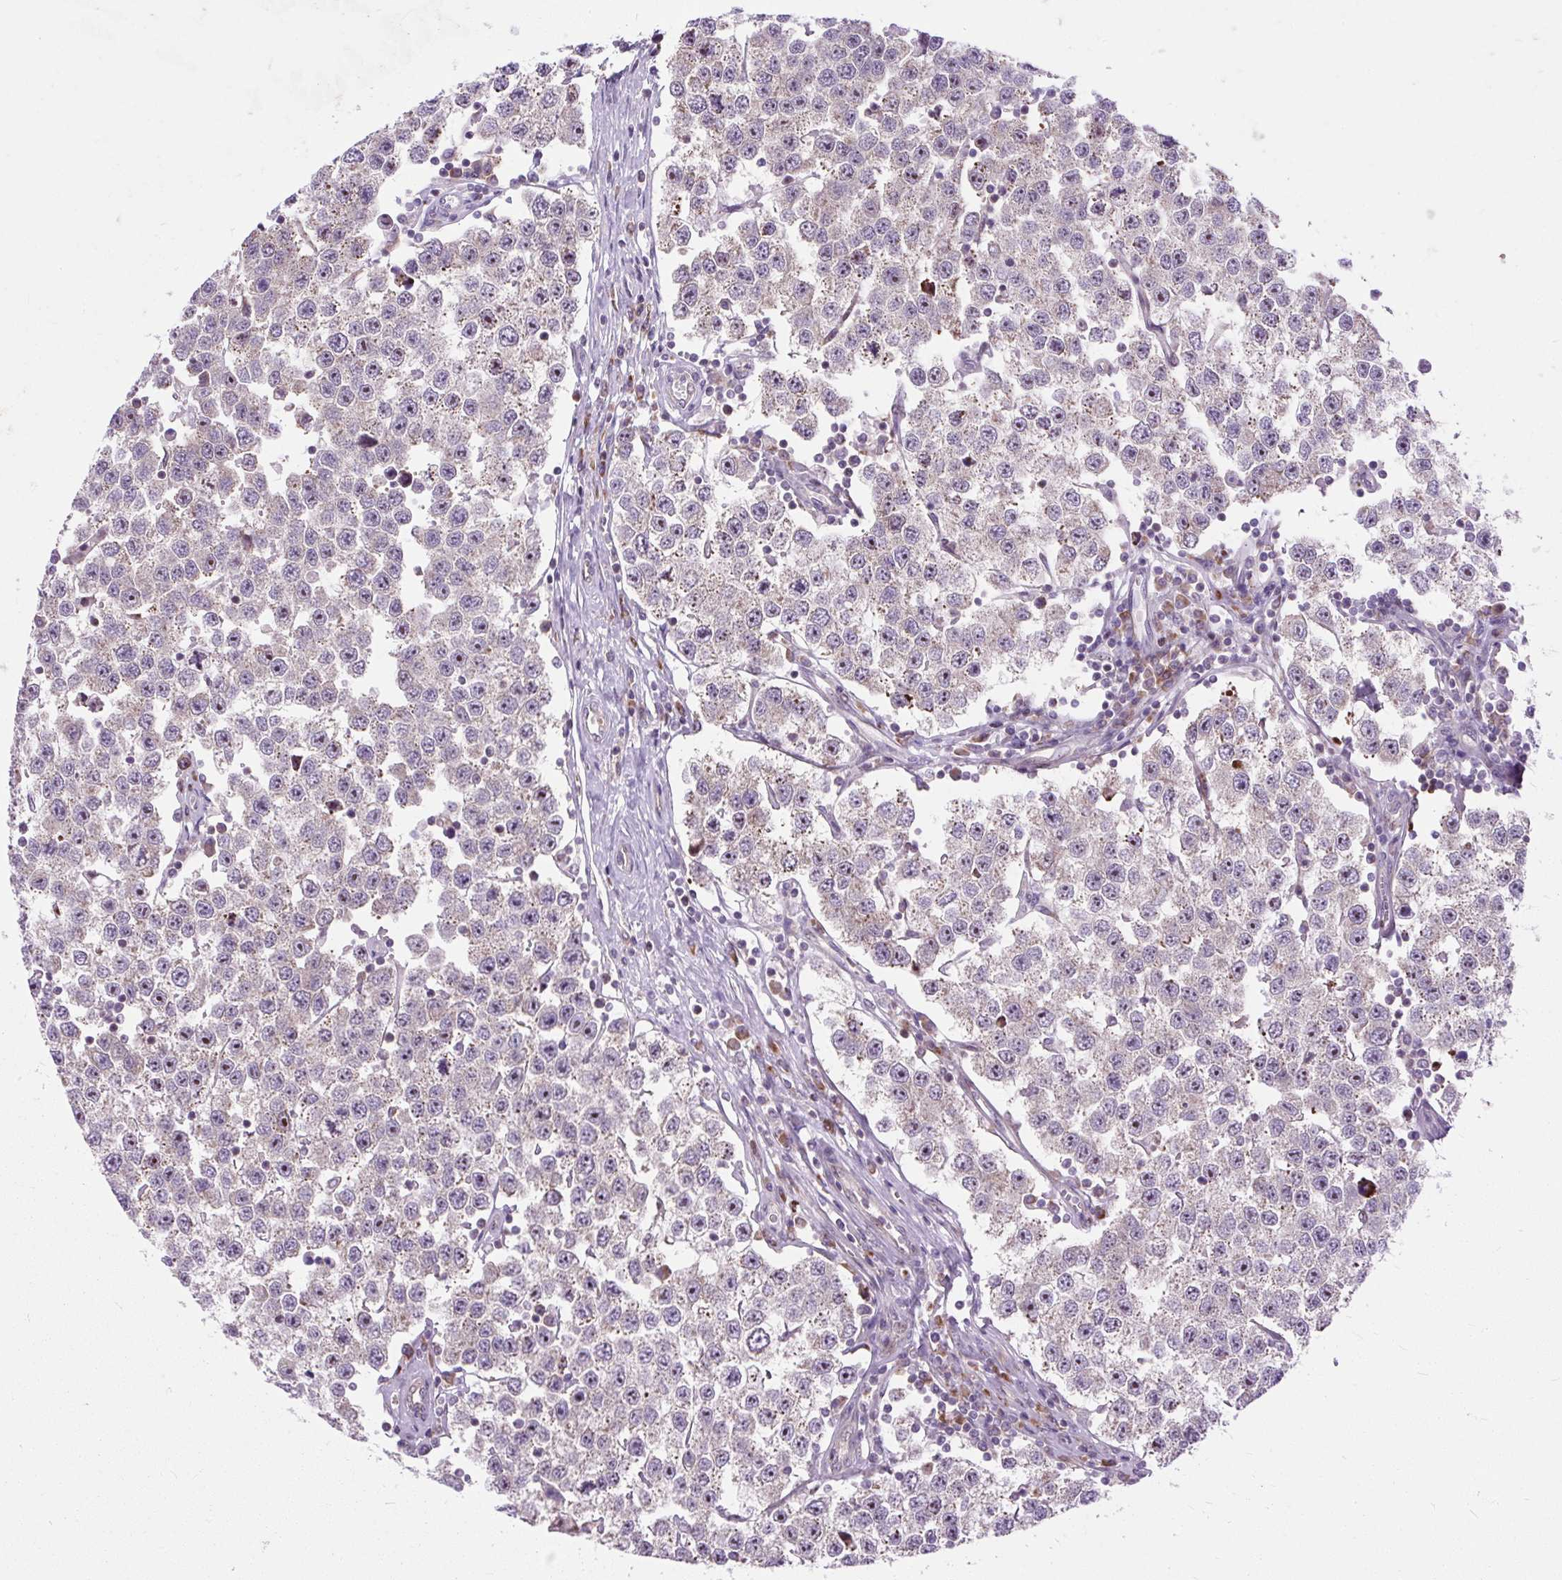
{"staining": {"intensity": "negative", "quantity": "none", "location": "none"}, "tissue": "testis cancer", "cell_type": "Tumor cells", "image_type": "cancer", "snomed": [{"axis": "morphology", "description": "Seminoma, NOS"}, {"axis": "topography", "description": "Testis"}], "caption": "Immunohistochemistry (IHC) image of human testis cancer (seminoma) stained for a protein (brown), which displays no staining in tumor cells.", "gene": "CISD3", "patient": {"sex": "male", "age": 34}}